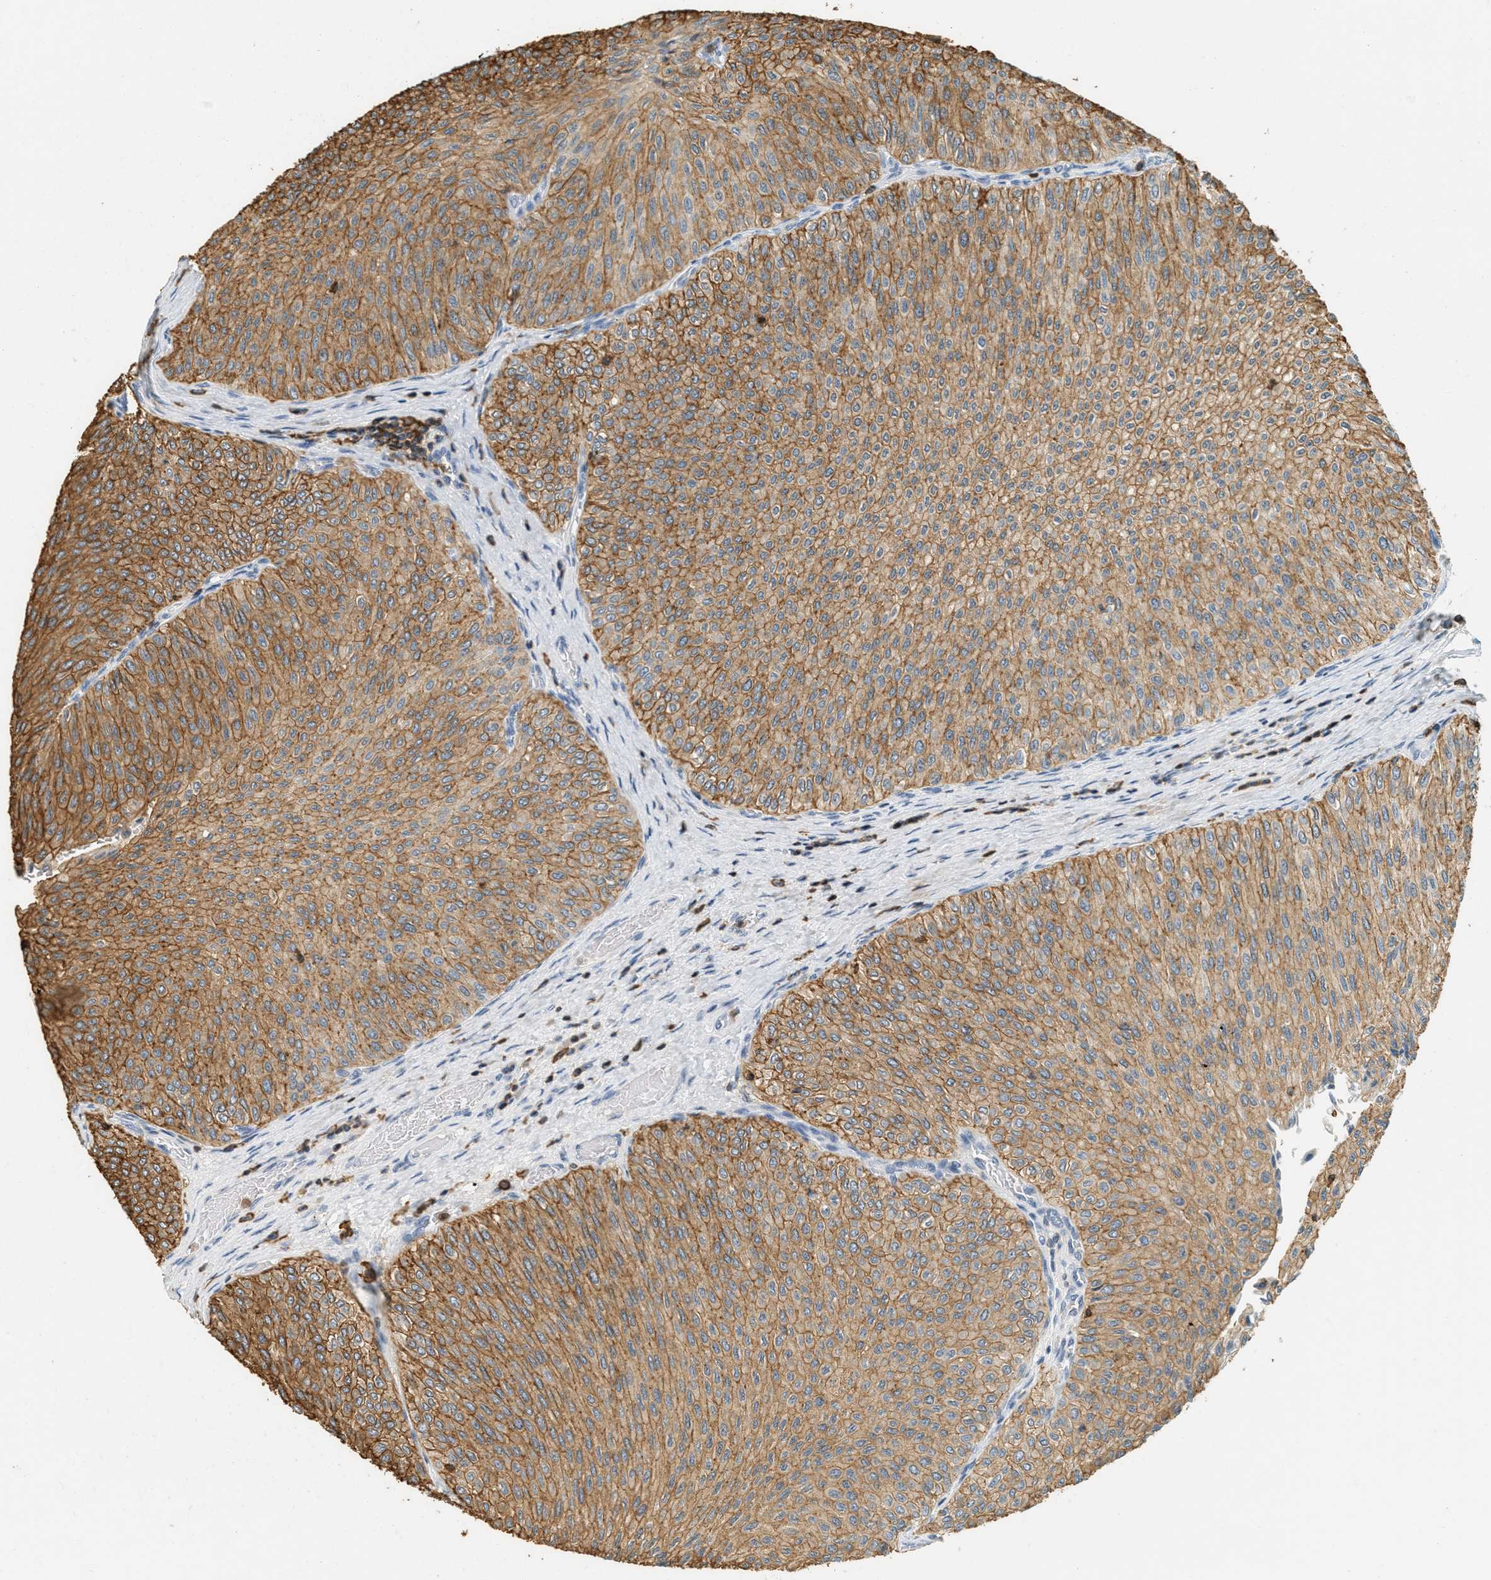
{"staining": {"intensity": "moderate", "quantity": ">75%", "location": "cytoplasmic/membranous"}, "tissue": "urothelial cancer", "cell_type": "Tumor cells", "image_type": "cancer", "snomed": [{"axis": "morphology", "description": "Urothelial carcinoma, Low grade"}, {"axis": "topography", "description": "Urinary bladder"}], "caption": "The micrograph shows immunohistochemical staining of low-grade urothelial carcinoma. There is moderate cytoplasmic/membranous expression is present in approximately >75% of tumor cells.", "gene": "LSP1", "patient": {"sex": "male", "age": 78}}